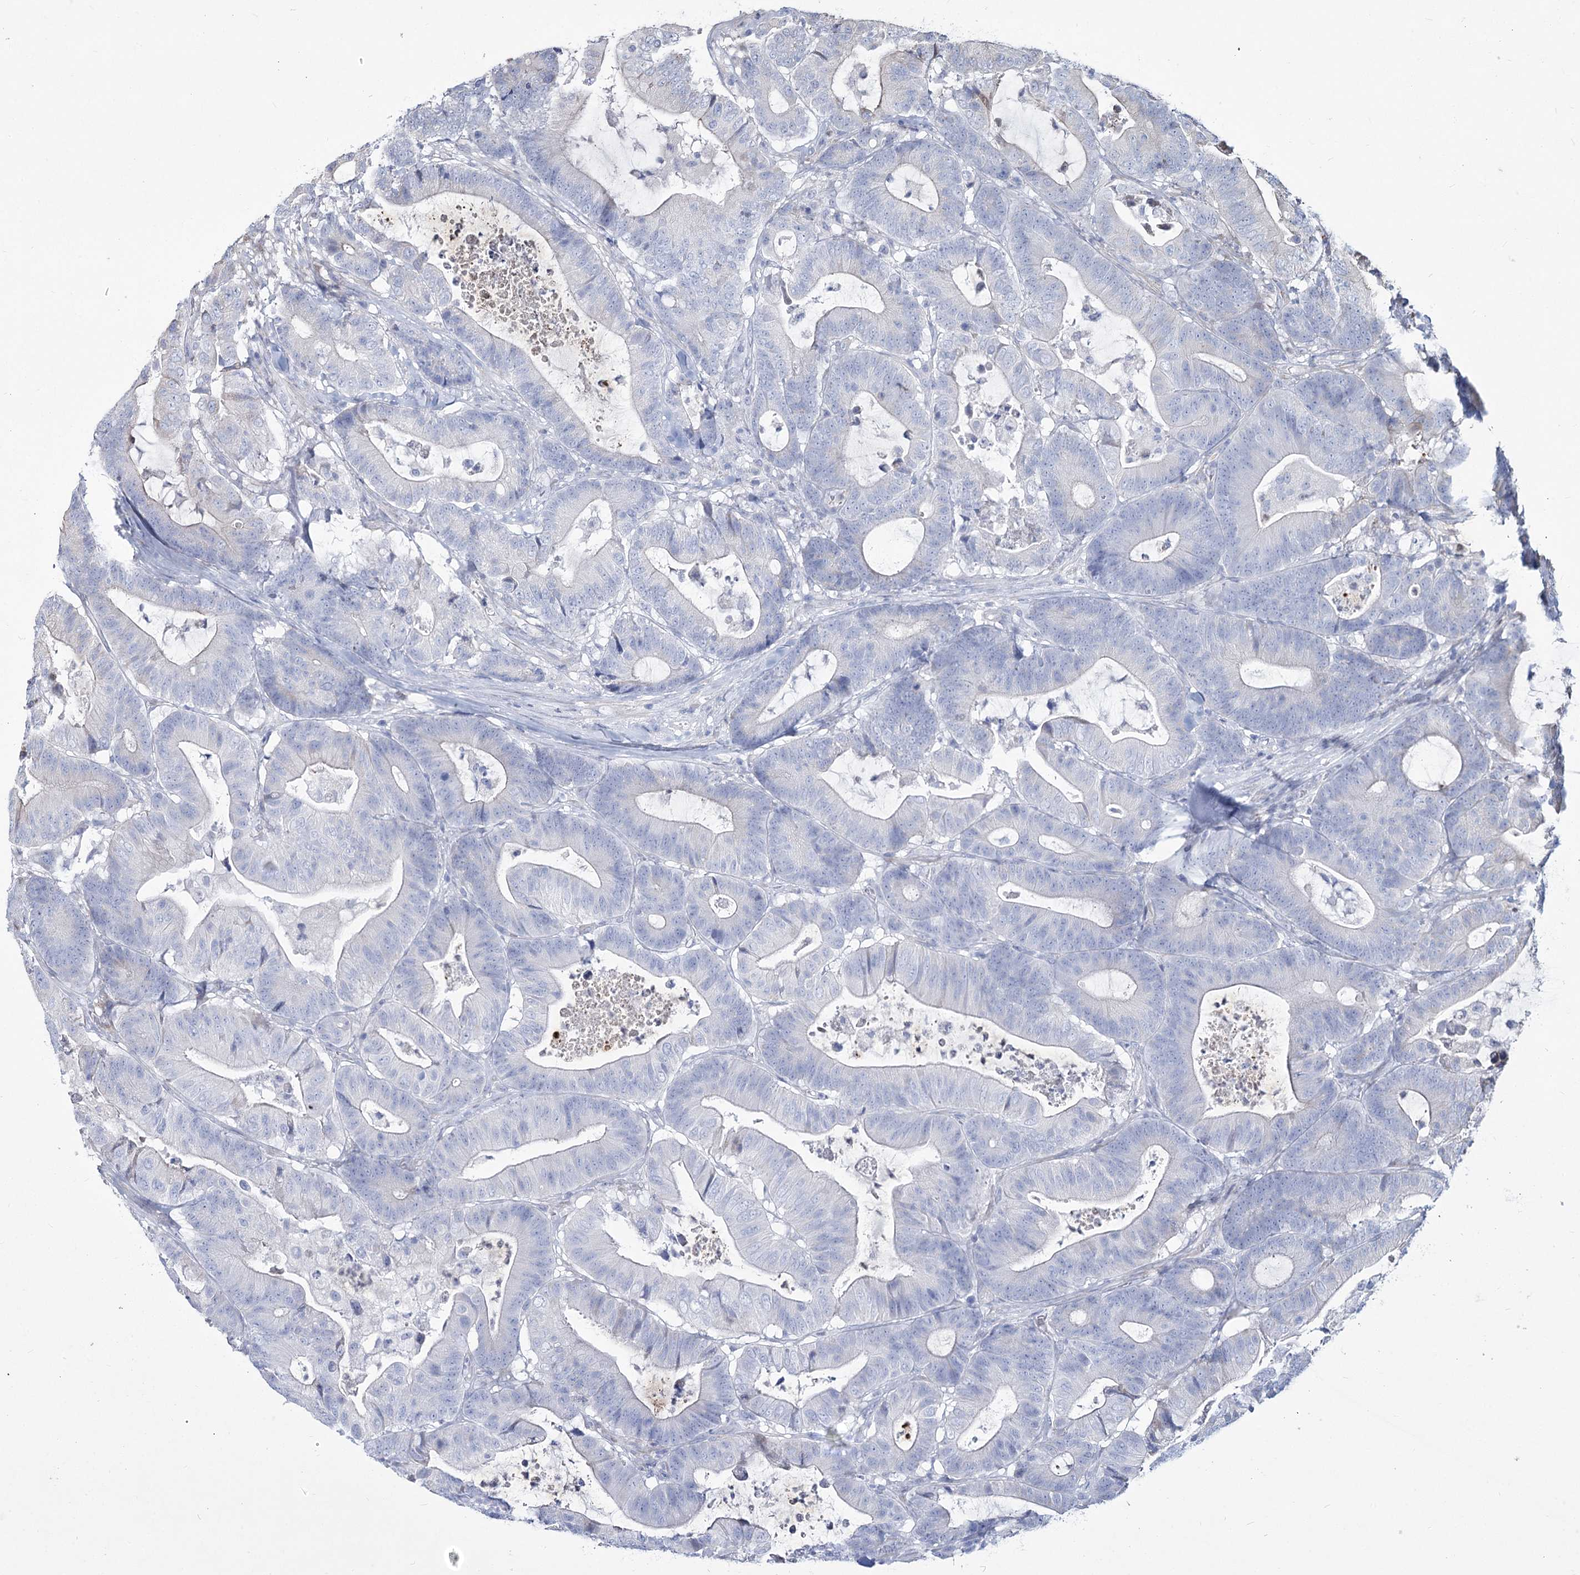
{"staining": {"intensity": "negative", "quantity": "none", "location": "none"}, "tissue": "colorectal cancer", "cell_type": "Tumor cells", "image_type": "cancer", "snomed": [{"axis": "morphology", "description": "Adenocarcinoma, NOS"}, {"axis": "topography", "description": "Colon"}], "caption": "Colorectal adenocarcinoma was stained to show a protein in brown. There is no significant expression in tumor cells.", "gene": "ME3", "patient": {"sex": "female", "age": 84}}